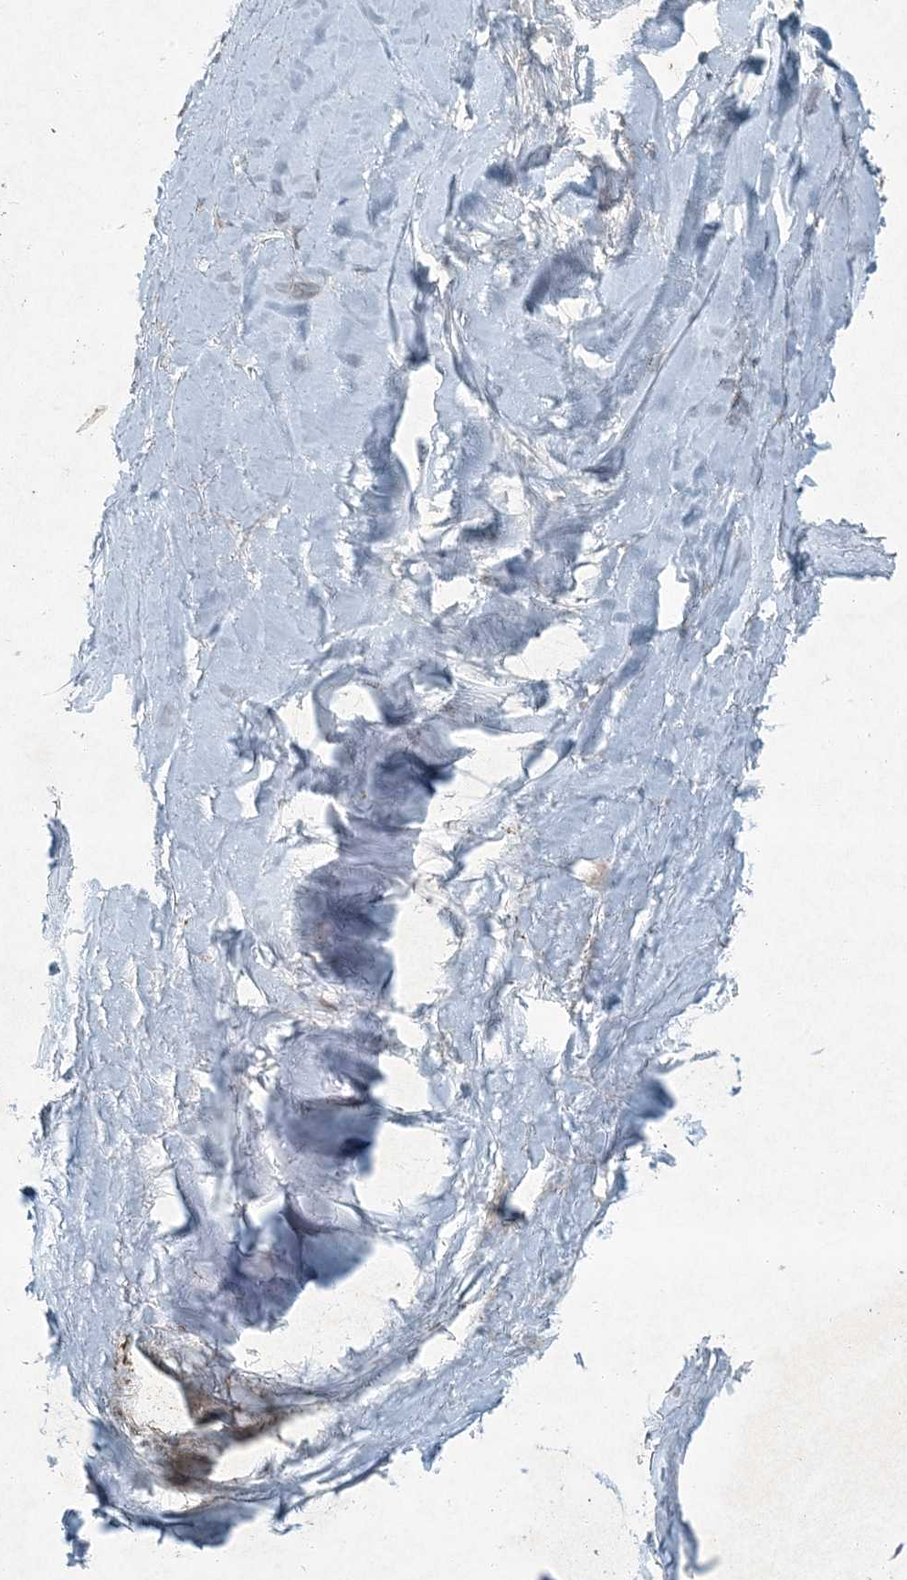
{"staining": {"intensity": "moderate", "quantity": "25%-75%", "location": "cytoplasmic/membranous"}, "tissue": "adipose tissue", "cell_type": "Adipocytes", "image_type": "normal", "snomed": [{"axis": "morphology", "description": "Normal tissue, NOS"}, {"axis": "morphology", "description": "Basal cell carcinoma"}, {"axis": "topography", "description": "Skin"}], "caption": "A high-resolution histopathology image shows immunohistochemistry staining of unremarkable adipose tissue, which reveals moderate cytoplasmic/membranous staining in about 25%-75% of adipocytes. The protein of interest is shown in brown color, while the nuclei are stained blue.", "gene": "APOM", "patient": {"sex": "female", "age": 89}}